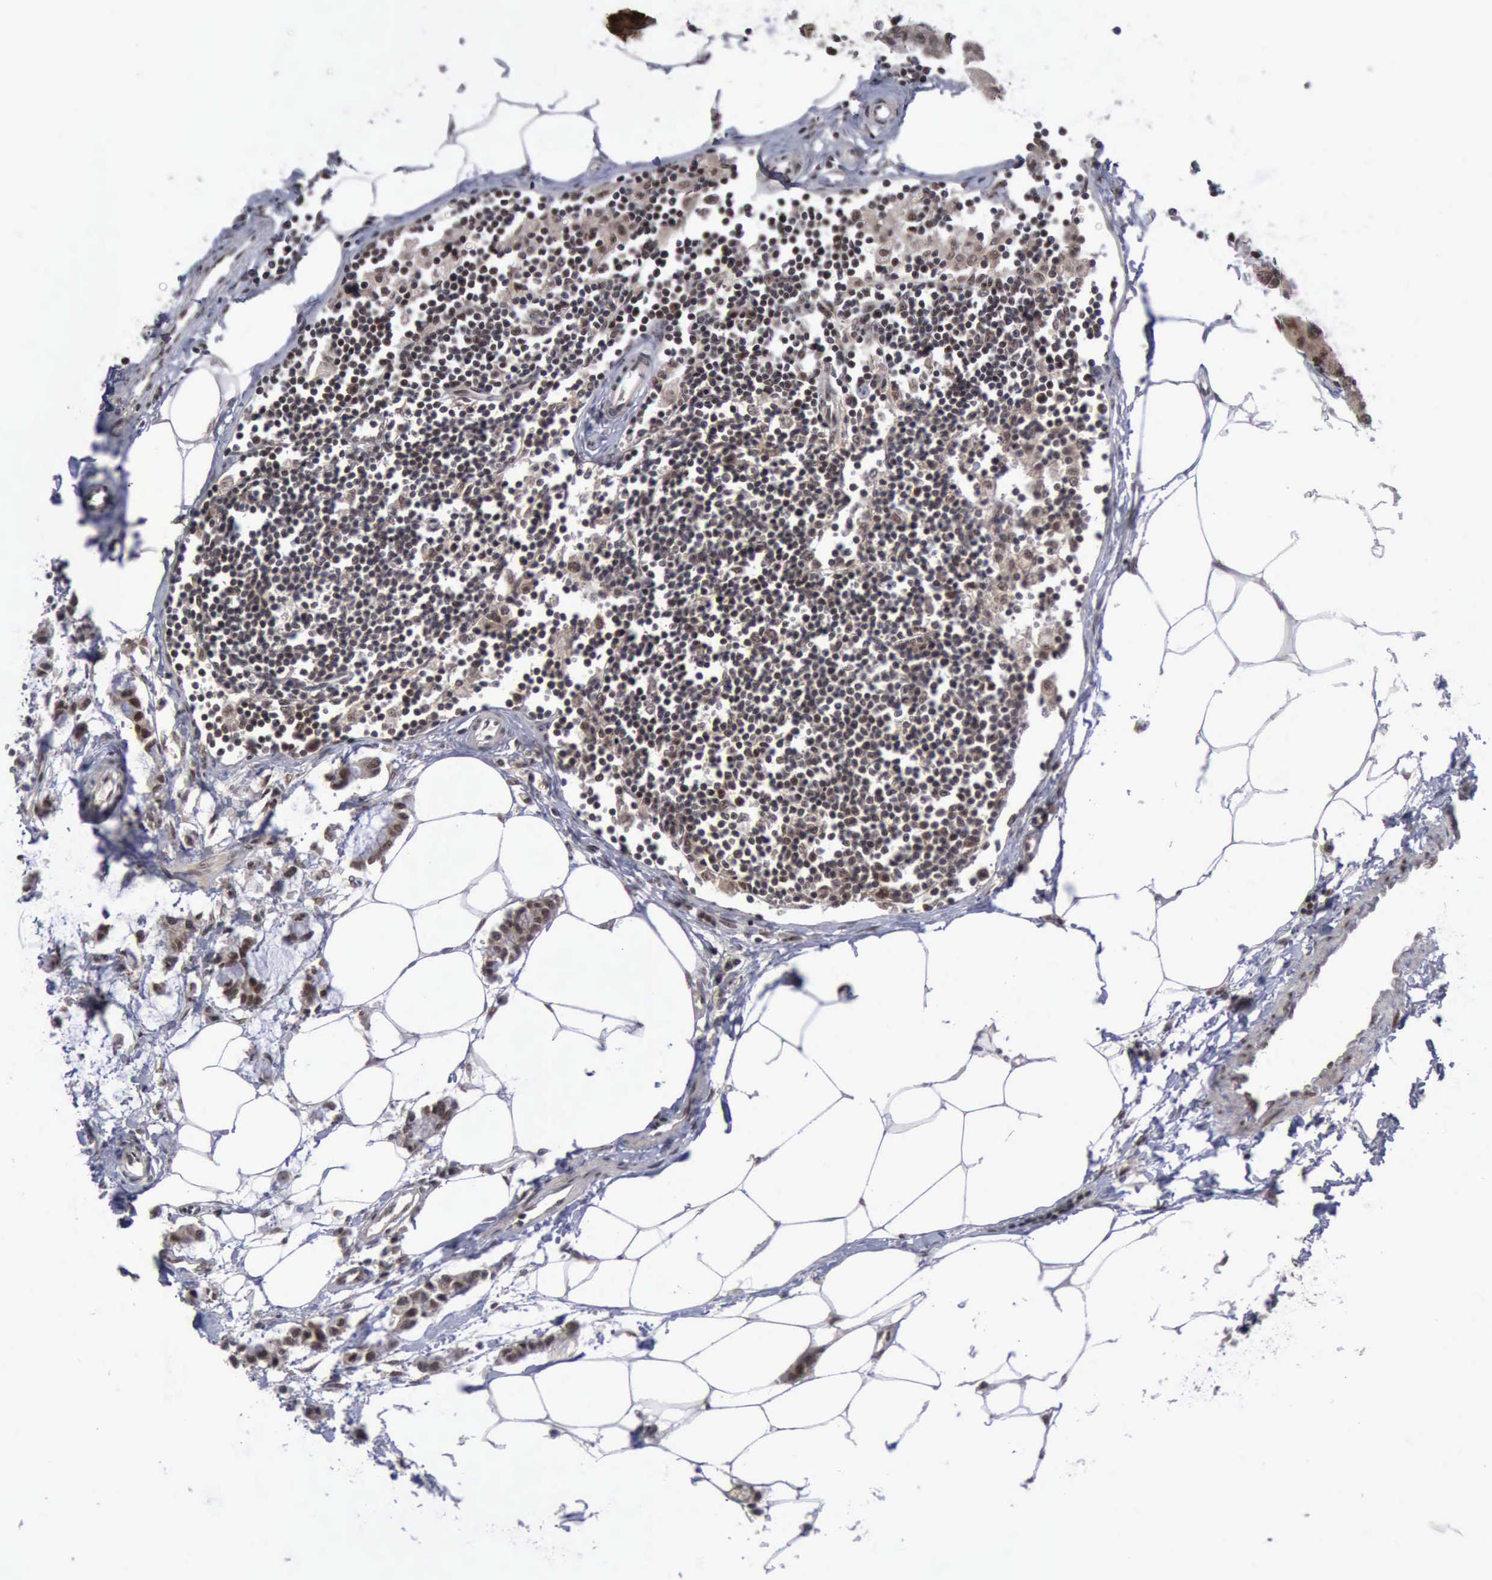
{"staining": {"intensity": "strong", "quantity": ">75%", "location": "cytoplasmic/membranous,nuclear"}, "tissue": "colorectal cancer", "cell_type": "Tumor cells", "image_type": "cancer", "snomed": [{"axis": "morphology", "description": "Normal tissue, NOS"}, {"axis": "morphology", "description": "Adenocarcinoma, NOS"}, {"axis": "topography", "description": "Colon"}, {"axis": "topography", "description": "Peripheral nerve tissue"}], "caption": "Immunohistochemical staining of human adenocarcinoma (colorectal) demonstrates high levels of strong cytoplasmic/membranous and nuclear staining in approximately >75% of tumor cells.", "gene": "ATM", "patient": {"sex": "male", "age": 14}}